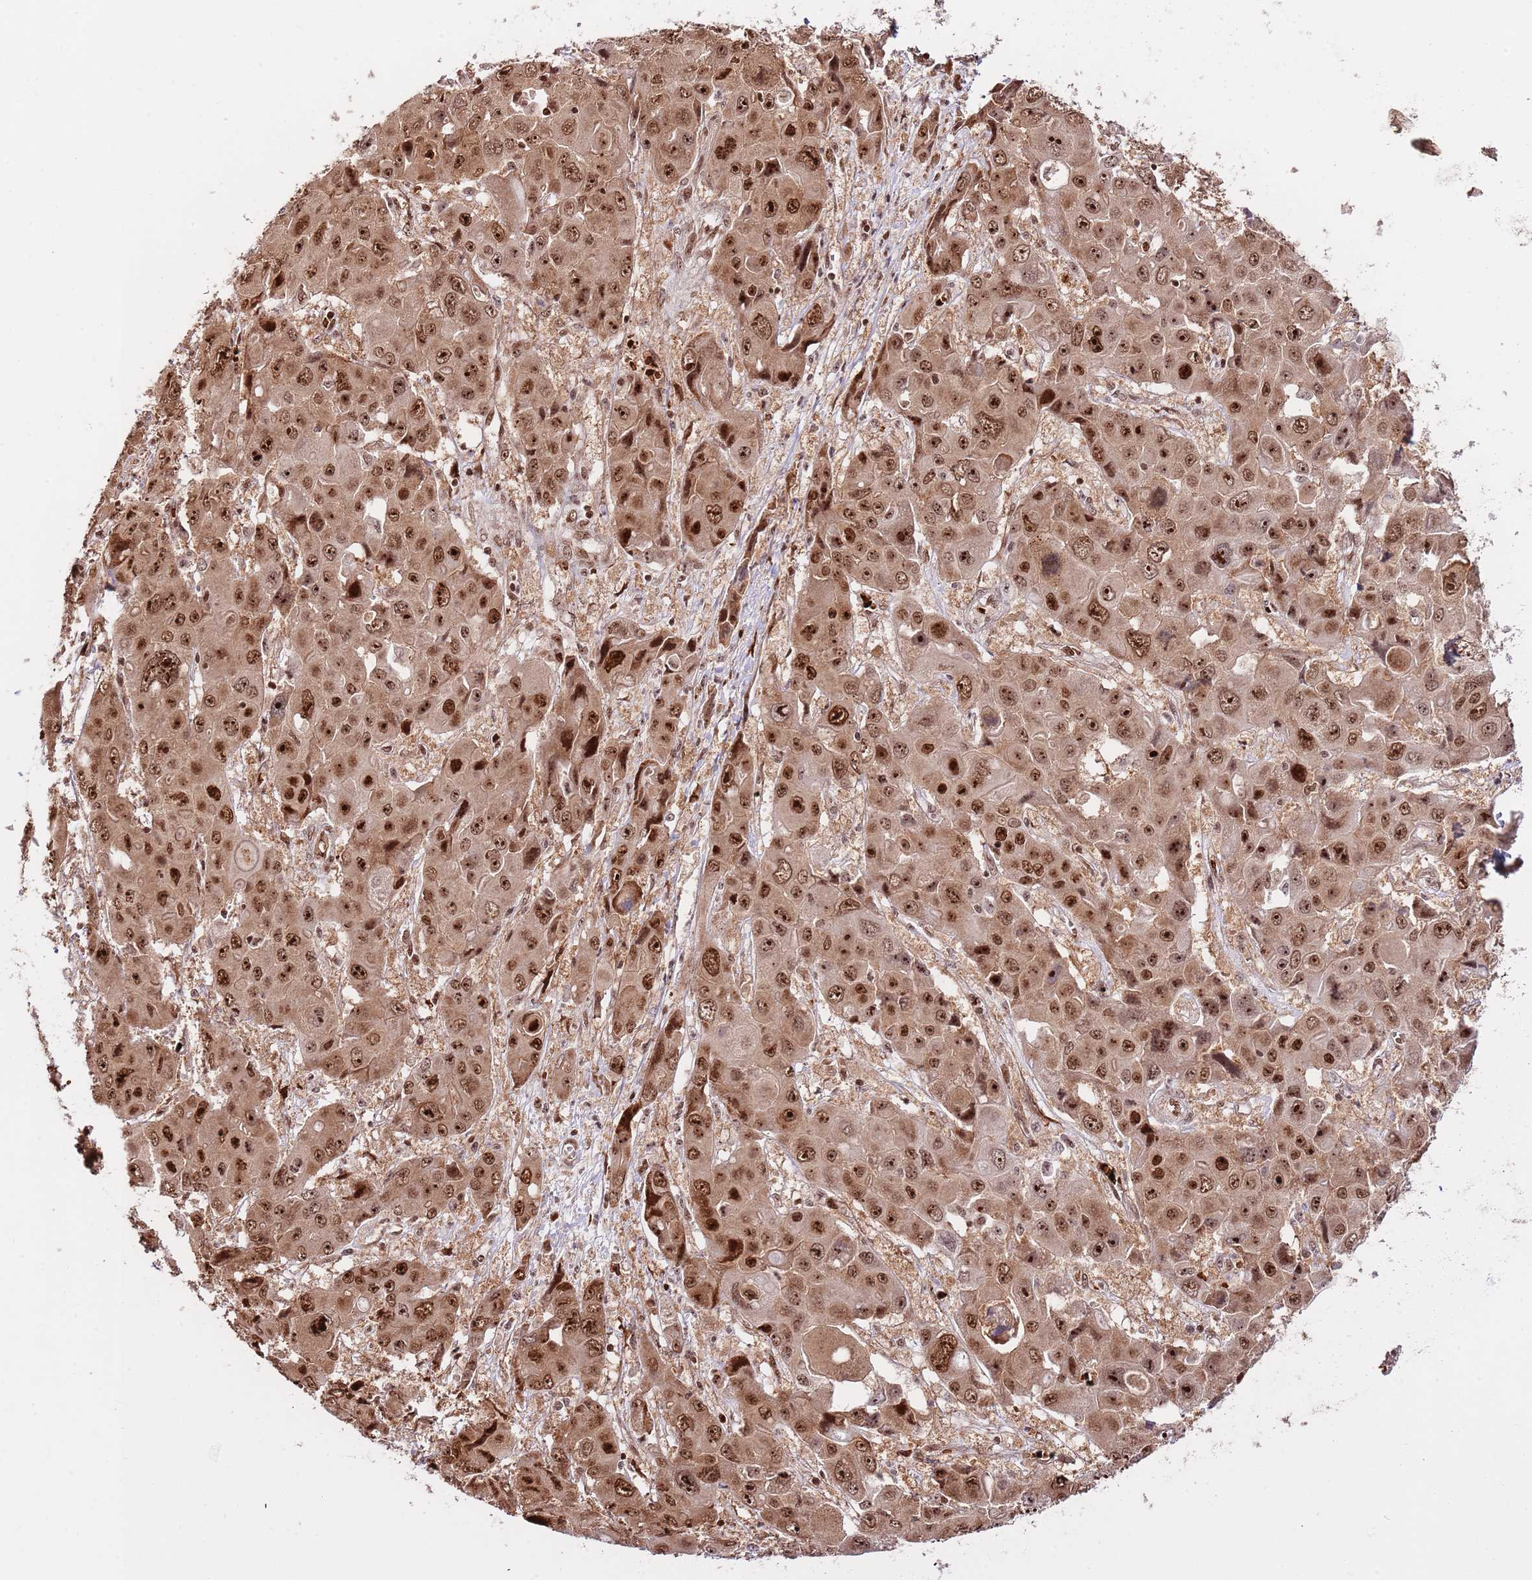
{"staining": {"intensity": "strong", "quantity": ">75%", "location": "cytoplasmic/membranous,nuclear"}, "tissue": "liver cancer", "cell_type": "Tumor cells", "image_type": "cancer", "snomed": [{"axis": "morphology", "description": "Cholangiocarcinoma"}, {"axis": "topography", "description": "Liver"}], "caption": "Liver cholangiocarcinoma stained for a protein exhibits strong cytoplasmic/membranous and nuclear positivity in tumor cells.", "gene": "RIF1", "patient": {"sex": "male", "age": 67}}